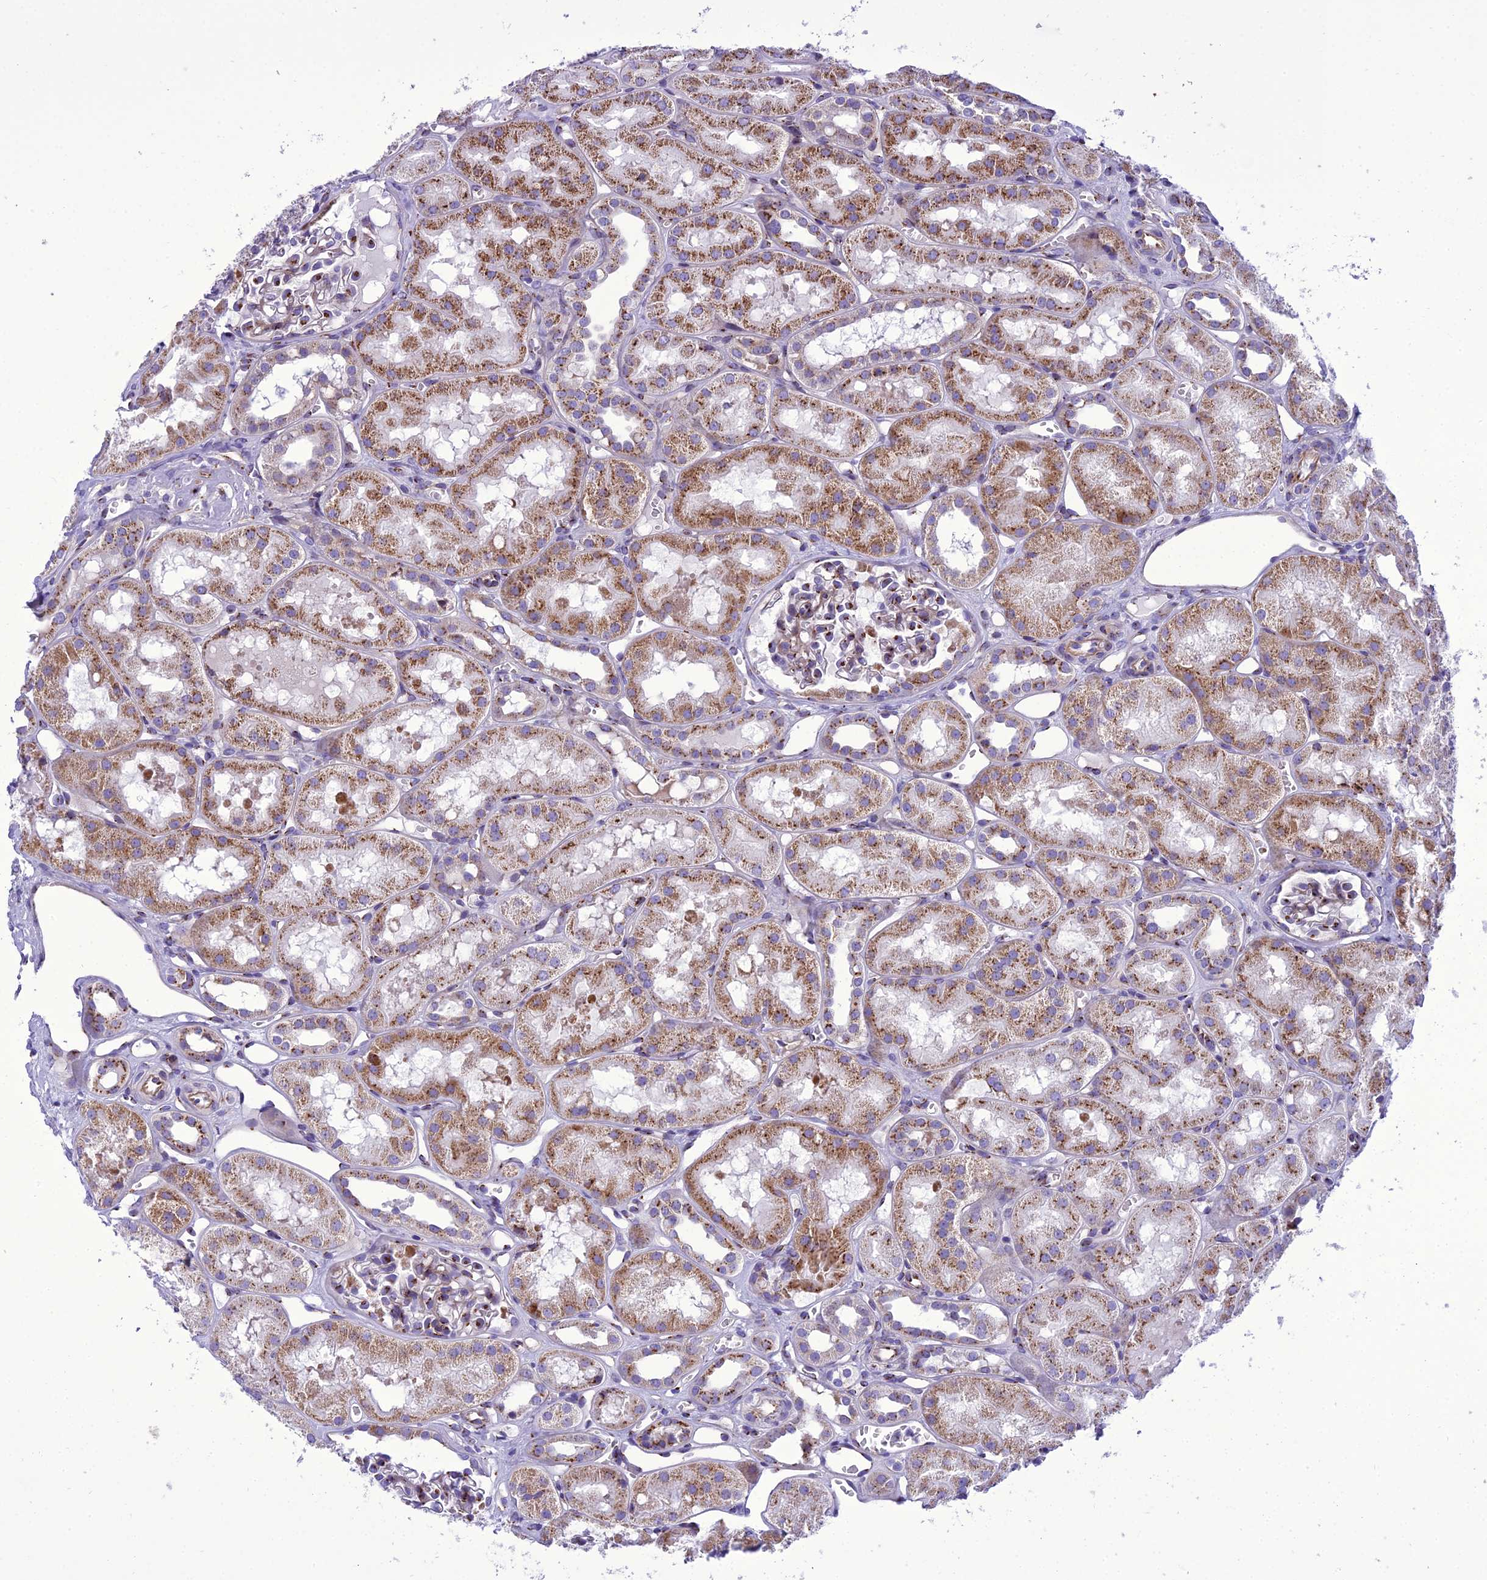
{"staining": {"intensity": "moderate", "quantity": ">75%", "location": "cytoplasmic/membranous"}, "tissue": "kidney", "cell_type": "Cells in glomeruli", "image_type": "normal", "snomed": [{"axis": "morphology", "description": "Normal tissue, NOS"}, {"axis": "topography", "description": "Kidney"}], "caption": "About >75% of cells in glomeruli in normal kidney display moderate cytoplasmic/membranous protein positivity as visualized by brown immunohistochemical staining.", "gene": "GOLM2", "patient": {"sex": "male", "age": 16}}